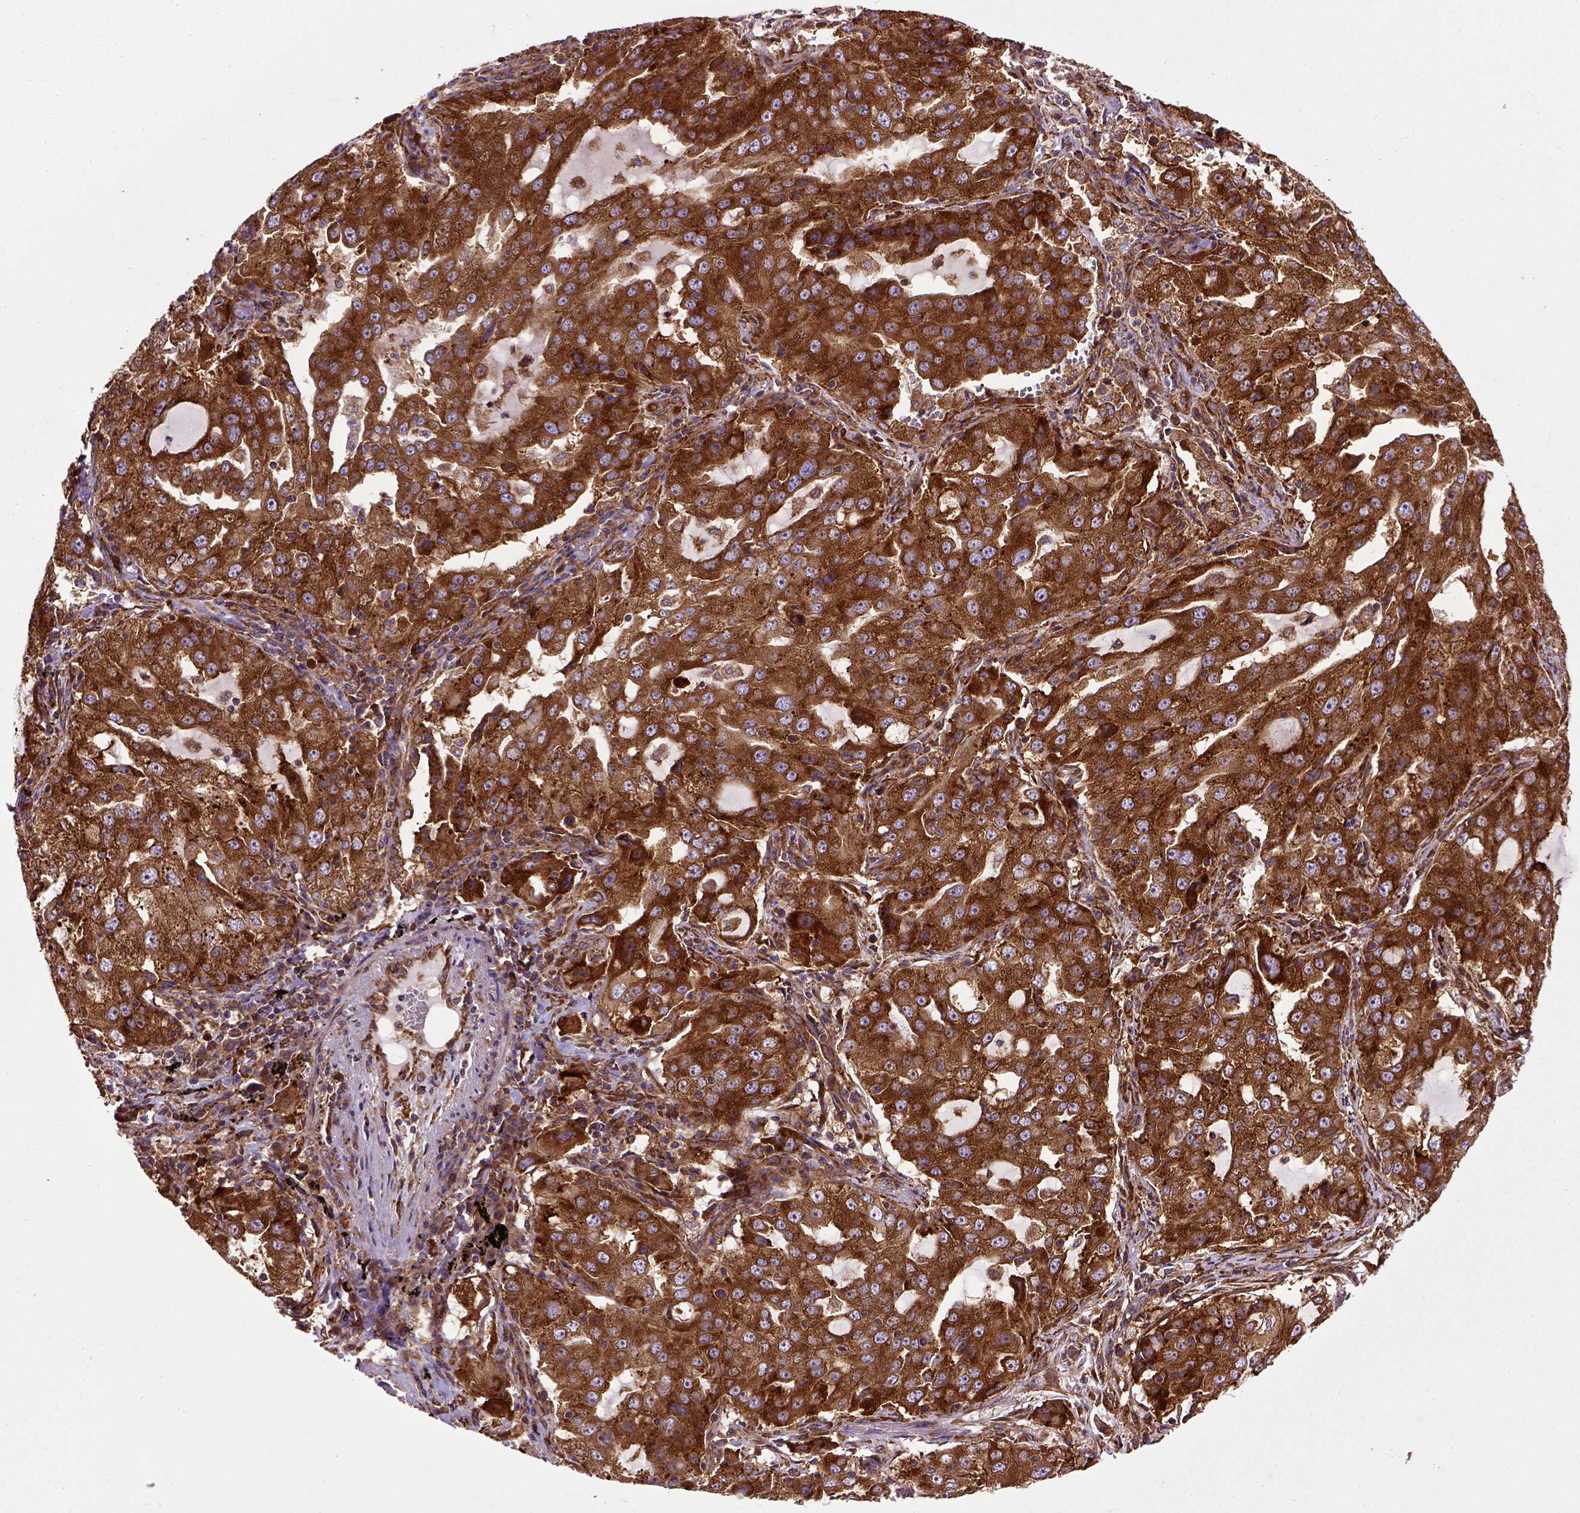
{"staining": {"intensity": "strong", "quantity": ">75%", "location": "cytoplasmic/membranous"}, "tissue": "lung cancer", "cell_type": "Tumor cells", "image_type": "cancer", "snomed": [{"axis": "morphology", "description": "Adenocarcinoma, NOS"}, {"axis": "topography", "description": "Lung"}], "caption": "IHC image of neoplastic tissue: human lung cancer (adenocarcinoma) stained using IHC reveals high levels of strong protein expression localized specifically in the cytoplasmic/membranous of tumor cells, appearing as a cytoplasmic/membranous brown color.", "gene": "CAPRIN1", "patient": {"sex": "female", "age": 61}}